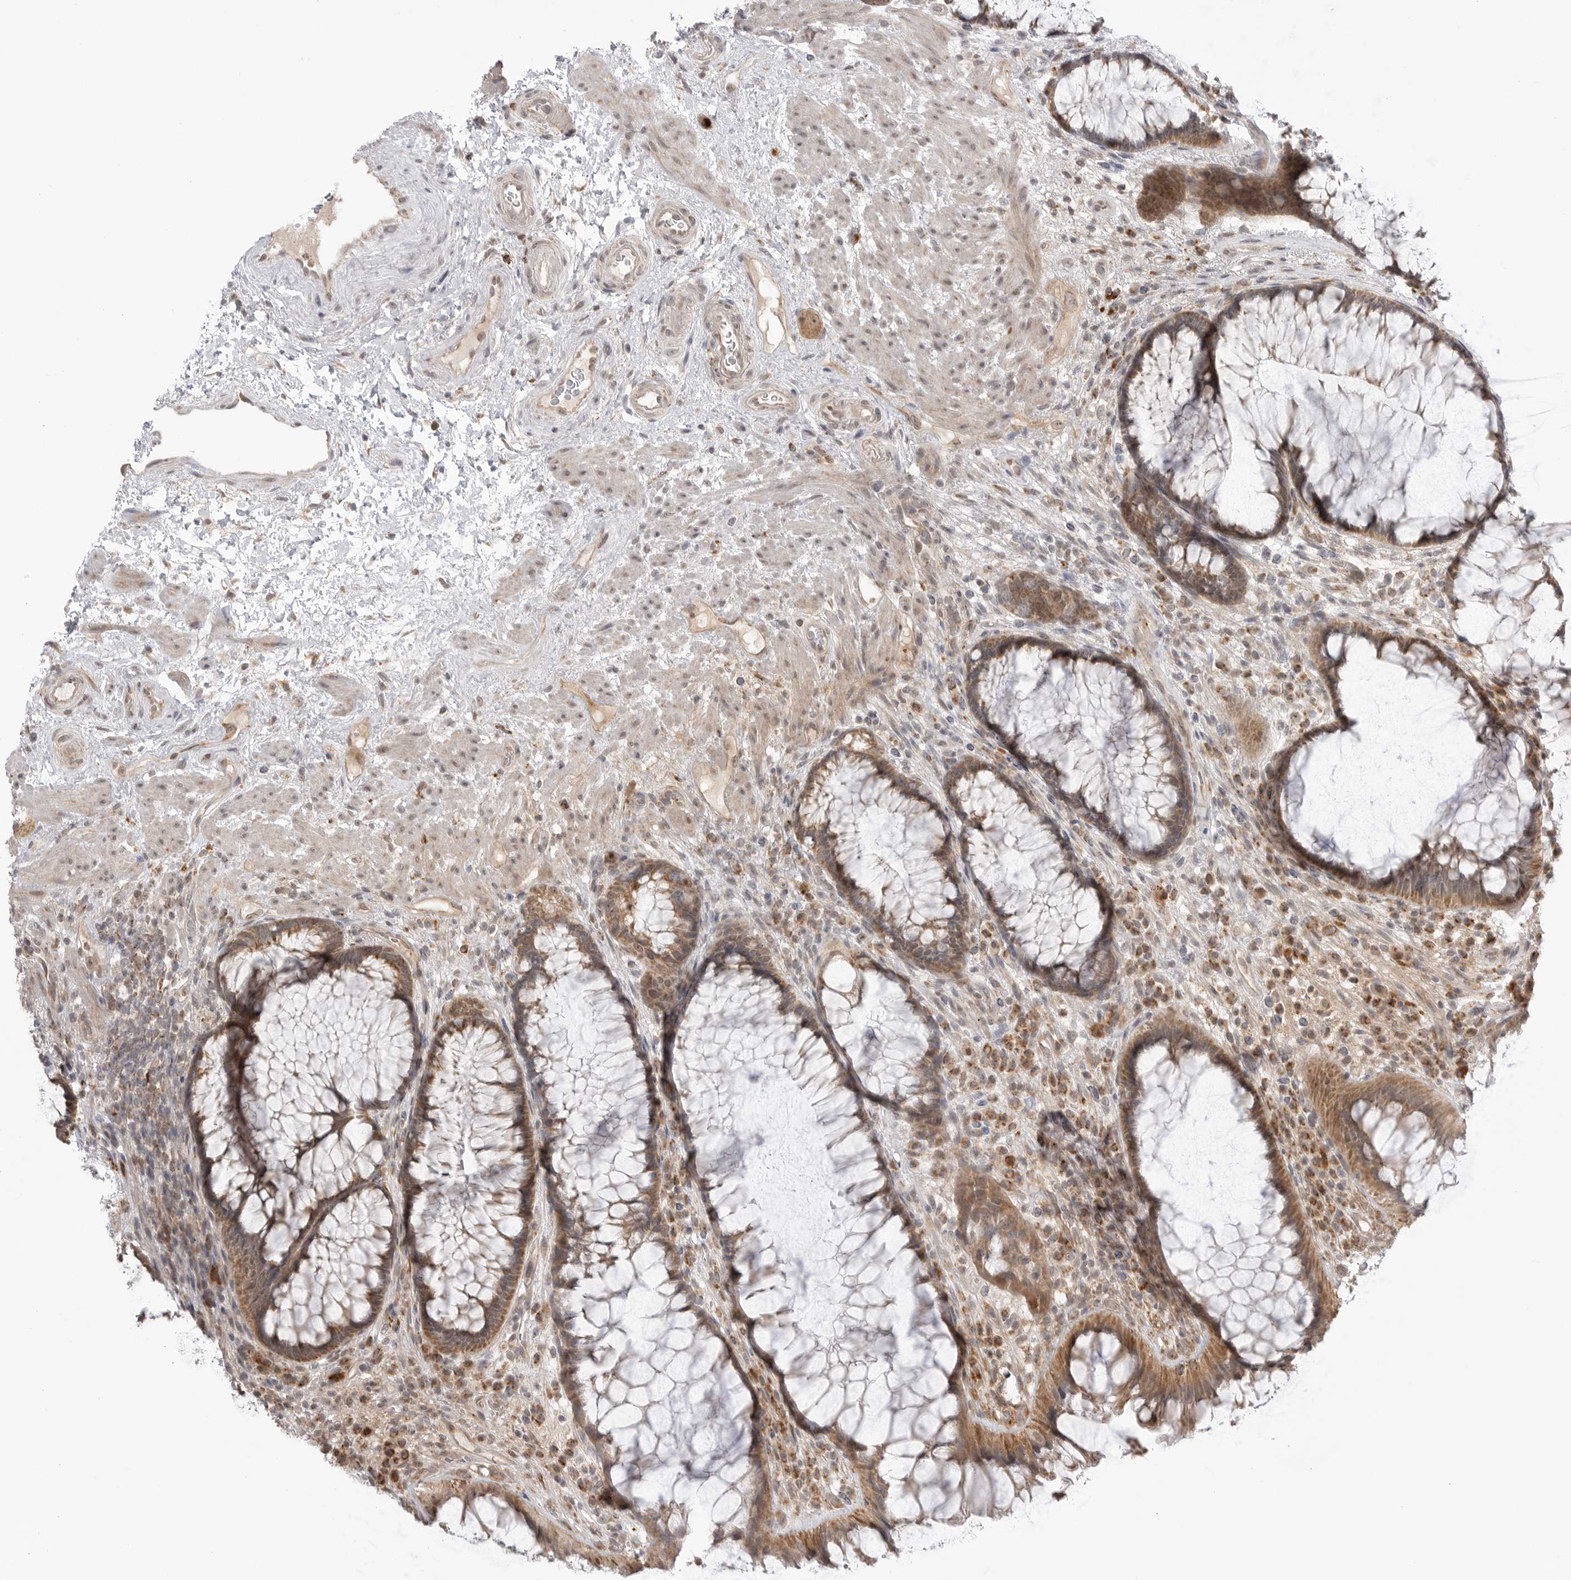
{"staining": {"intensity": "moderate", "quantity": ">75%", "location": "cytoplasmic/membranous"}, "tissue": "rectum", "cell_type": "Glandular cells", "image_type": "normal", "snomed": [{"axis": "morphology", "description": "Normal tissue, NOS"}, {"axis": "topography", "description": "Rectum"}], "caption": "Immunohistochemical staining of benign rectum demonstrates medium levels of moderate cytoplasmic/membranous positivity in approximately >75% of glandular cells. (Brightfield microscopy of DAB IHC at high magnification).", "gene": "KALRN", "patient": {"sex": "male", "age": 51}}